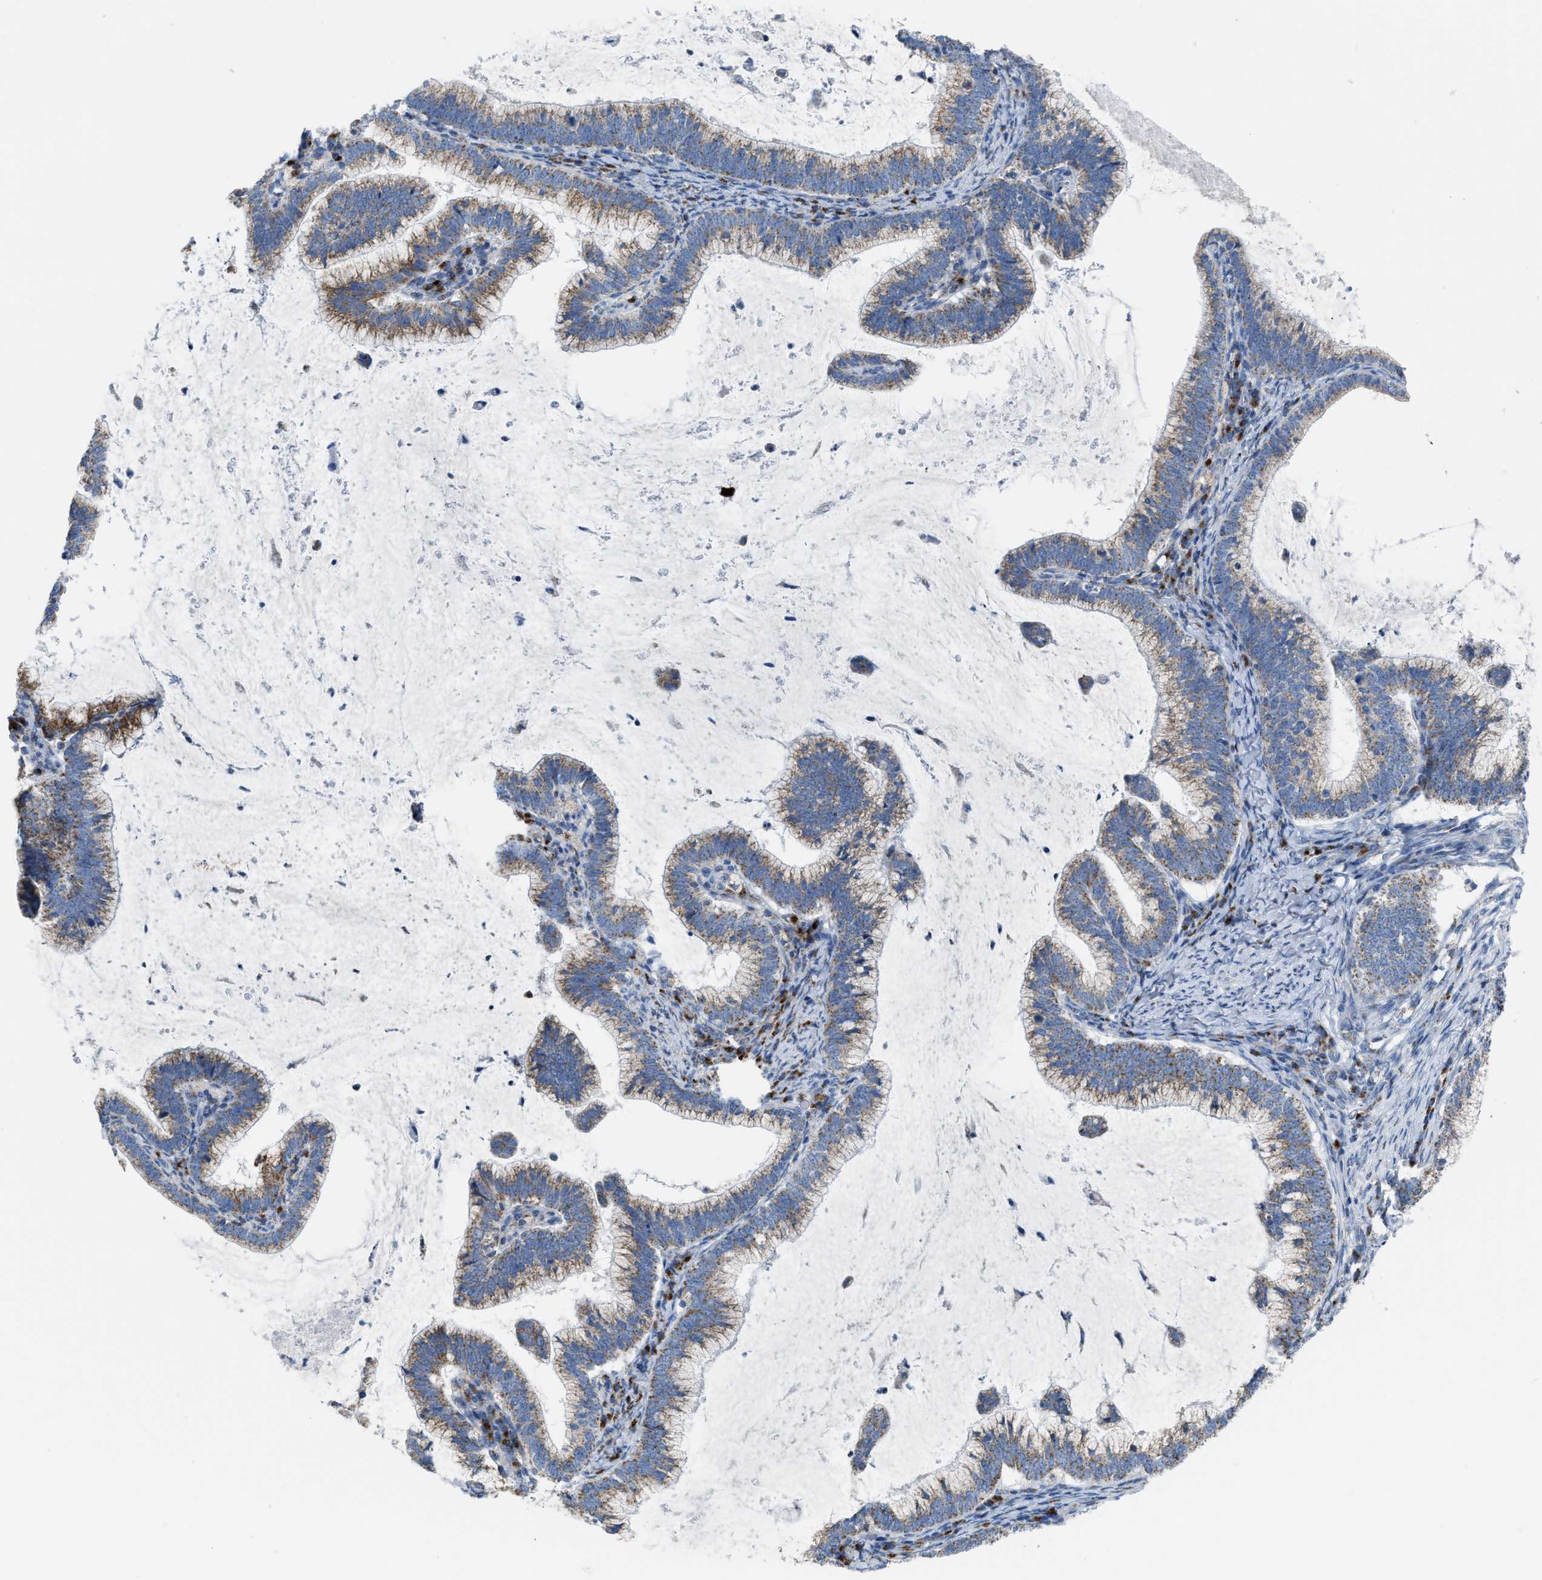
{"staining": {"intensity": "moderate", "quantity": ">75%", "location": "cytoplasmic/membranous"}, "tissue": "cervical cancer", "cell_type": "Tumor cells", "image_type": "cancer", "snomed": [{"axis": "morphology", "description": "Adenocarcinoma, NOS"}, {"axis": "topography", "description": "Cervix"}], "caption": "About >75% of tumor cells in human adenocarcinoma (cervical) exhibit moderate cytoplasmic/membranous protein staining as visualized by brown immunohistochemical staining.", "gene": "ETFB", "patient": {"sex": "female", "age": 36}}